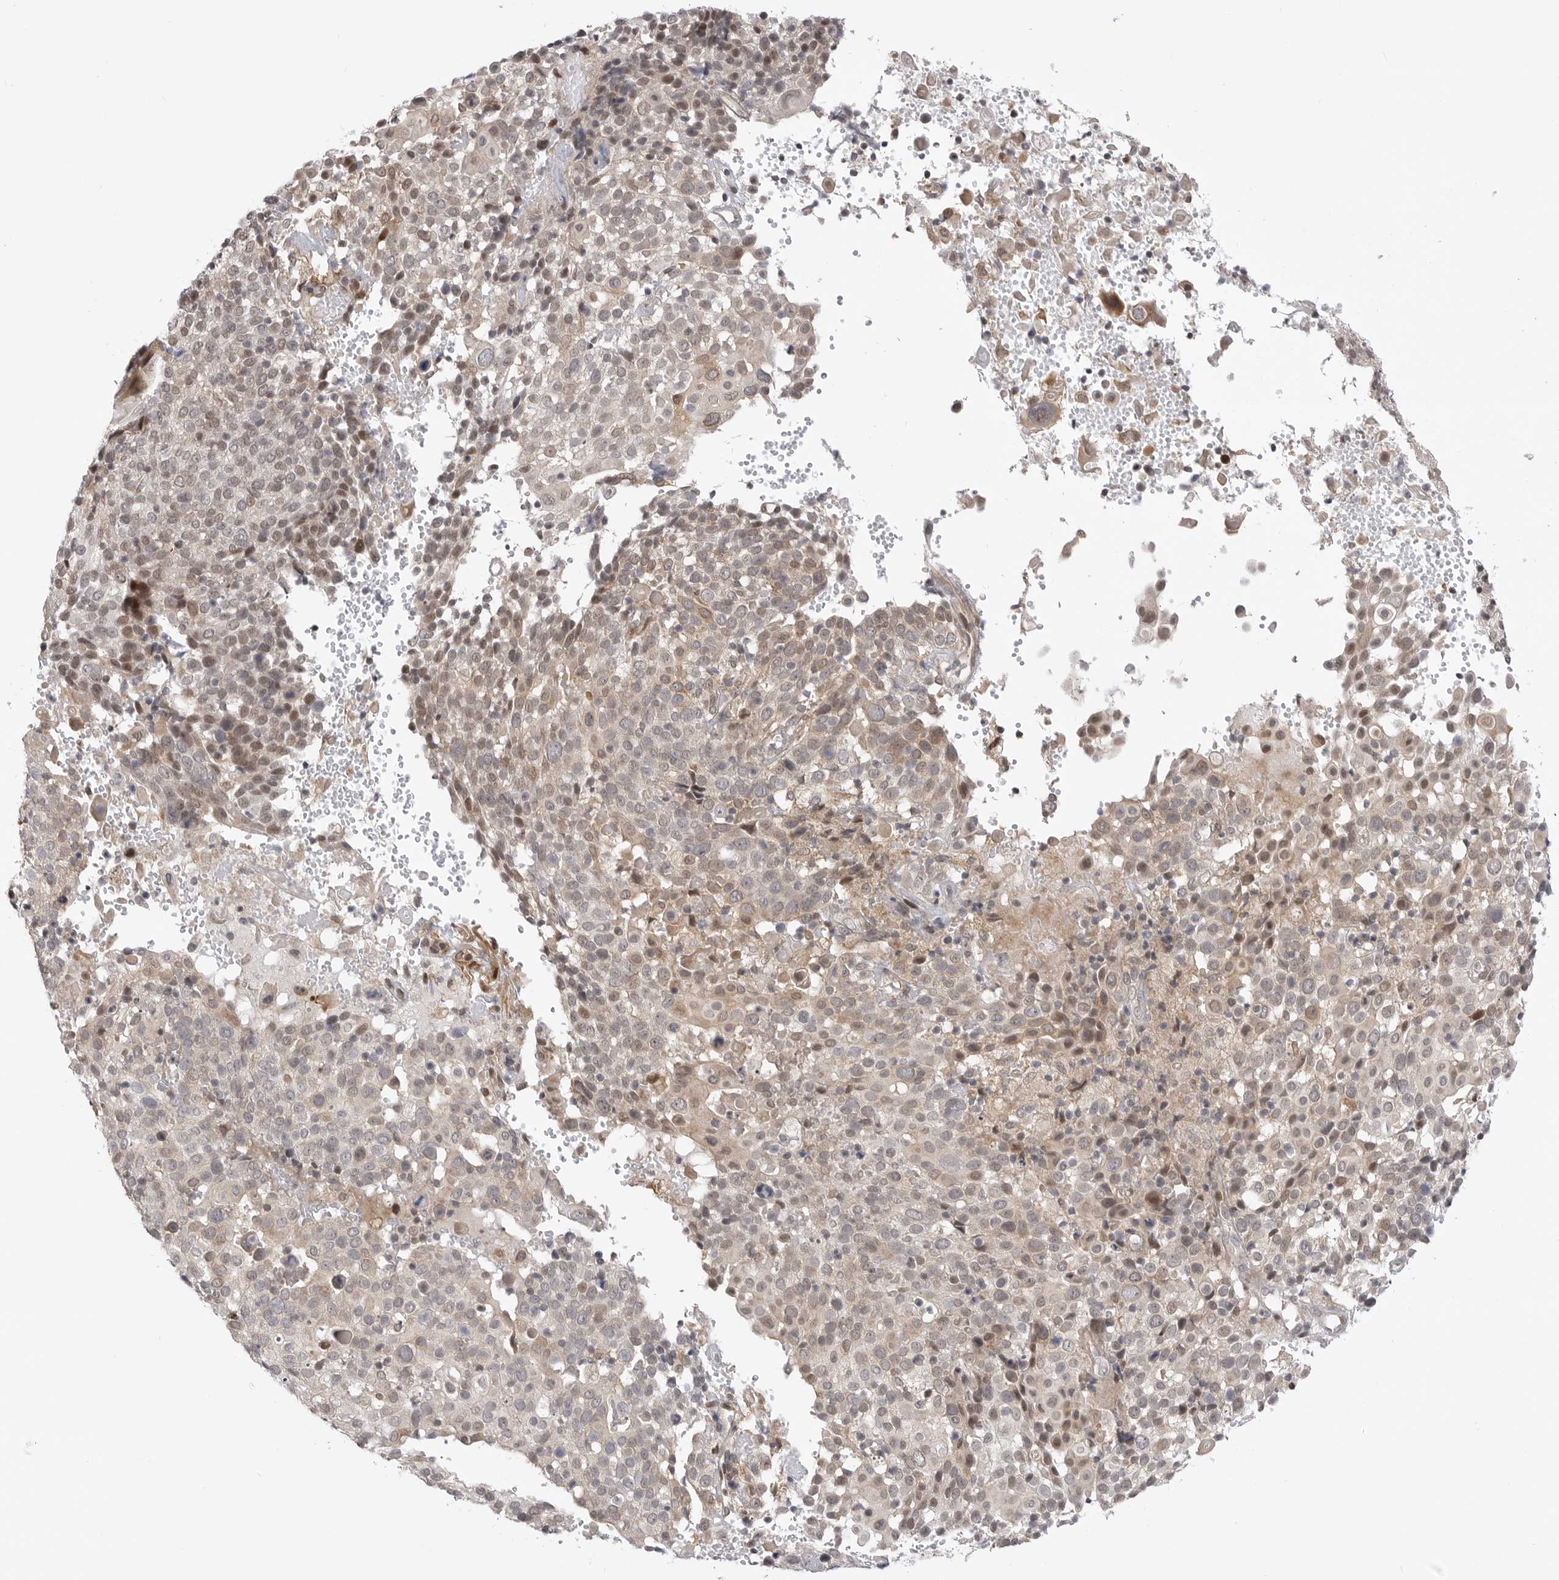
{"staining": {"intensity": "weak", "quantity": ">75%", "location": "cytoplasmic/membranous,nuclear"}, "tissue": "cervical cancer", "cell_type": "Tumor cells", "image_type": "cancer", "snomed": [{"axis": "morphology", "description": "Squamous cell carcinoma, NOS"}, {"axis": "topography", "description": "Cervix"}], "caption": "Human squamous cell carcinoma (cervical) stained with a brown dye demonstrates weak cytoplasmic/membranous and nuclear positive staining in about >75% of tumor cells.", "gene": "GGT6", "patient": {"sex": "female", "age": 74}}